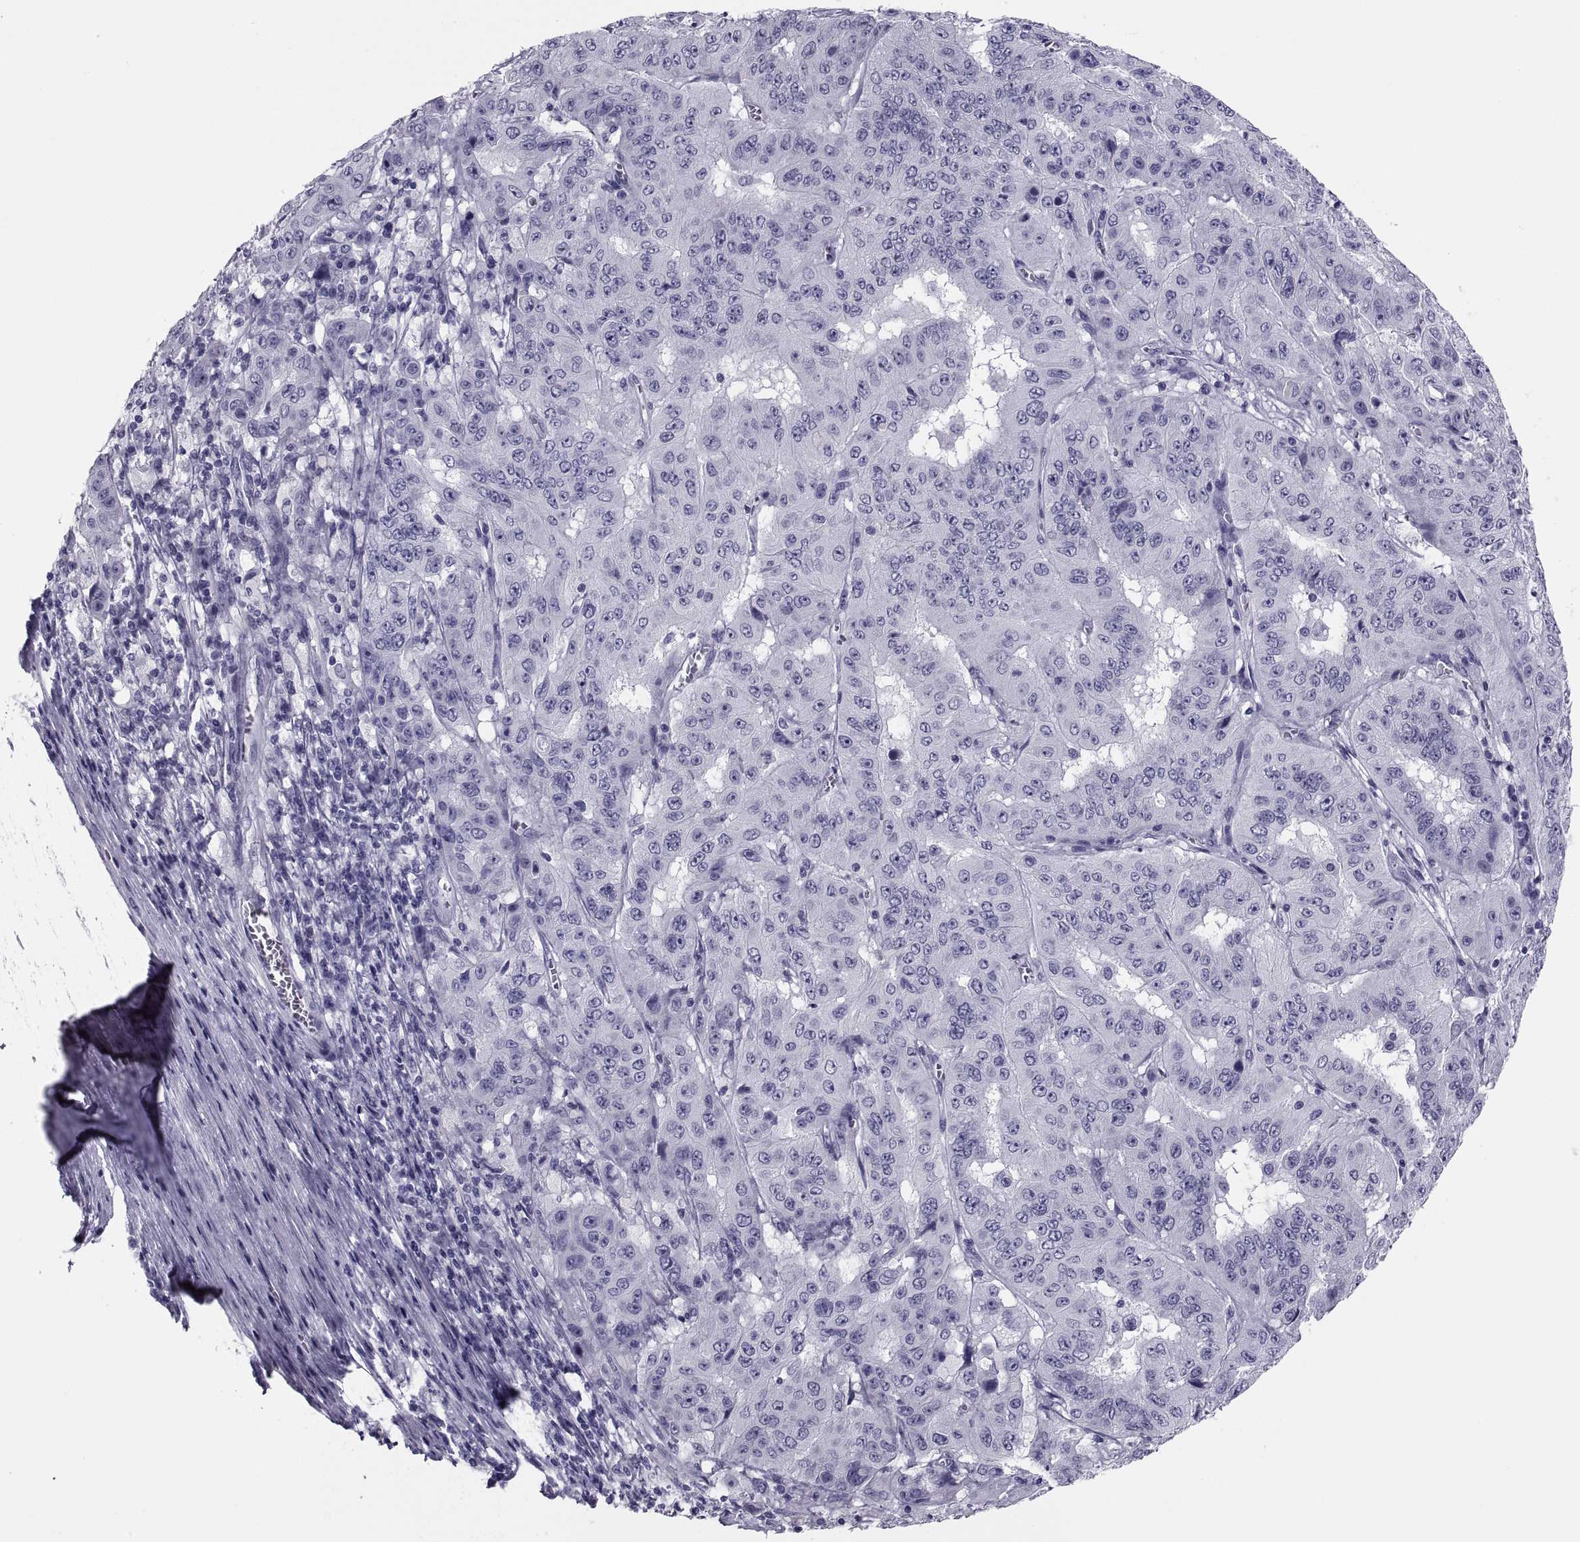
{"staining": {"intensity": "negative", "quantity": "none", "location": "none"}, "tissue": "pancreatic cancer", "cell_type": "Tumor cells", "image_type": "cancer", "snomed": [{"axis": "morphology", "description": "Adenocarcinoma, NOS"}, {"axis": "topography", "description": "Pancreas"}], "caption": "High magnification brightfield microscopy of adenocarcinoma (pancreatic) stained with DAB (3,3'-diaminobenzidine) (brown) and counterstained with hematoxylin (blue): tumor cells show no significant expression. (DAB (3,3'-diaminobenzidine) IHC visualized using brightfield microscopy, high magnification).", "gene": "CRISP1", "patient": {"sex": "male", "age": 63}}